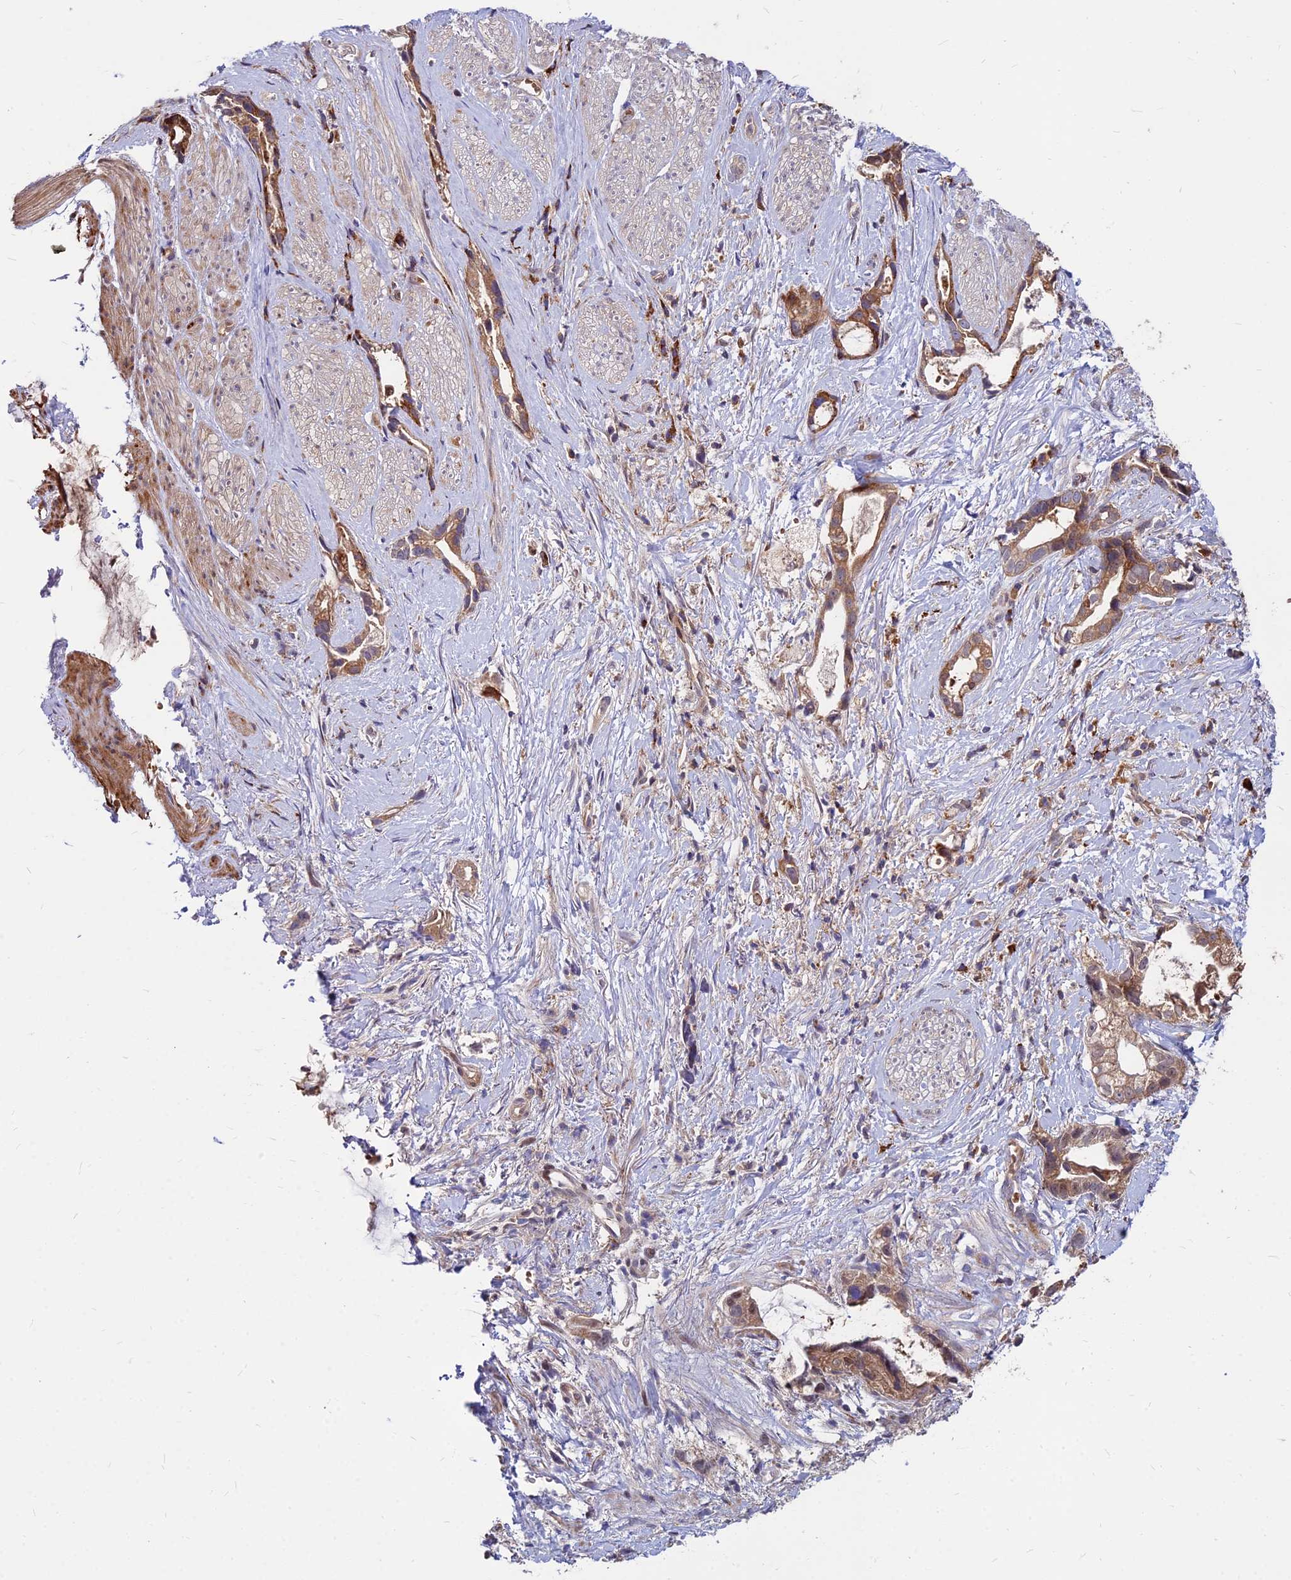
{"staining": {"intensity": "moderate", "quantity": ">75%", "location": "cytoplasmic/membranous,nuclear"}, "tissue": "stomach cancer", "cell_type": "Tumor cells", "image_type": "cancer", "snomed": [{"axis": "morphology", "description": "Adenocarcinoma, NOS"}, {"axis": "topography", "description": "Stomach"}], "caption": "A medium amount of moderate cytoplasmic/membranous and nuclear staining is appreciated in about >75% of tumor cells in stomach cancer (adenocarcinoma) tissue.", "gene": "CCT6B", "patient": {"sex": "male", "age": 55}}